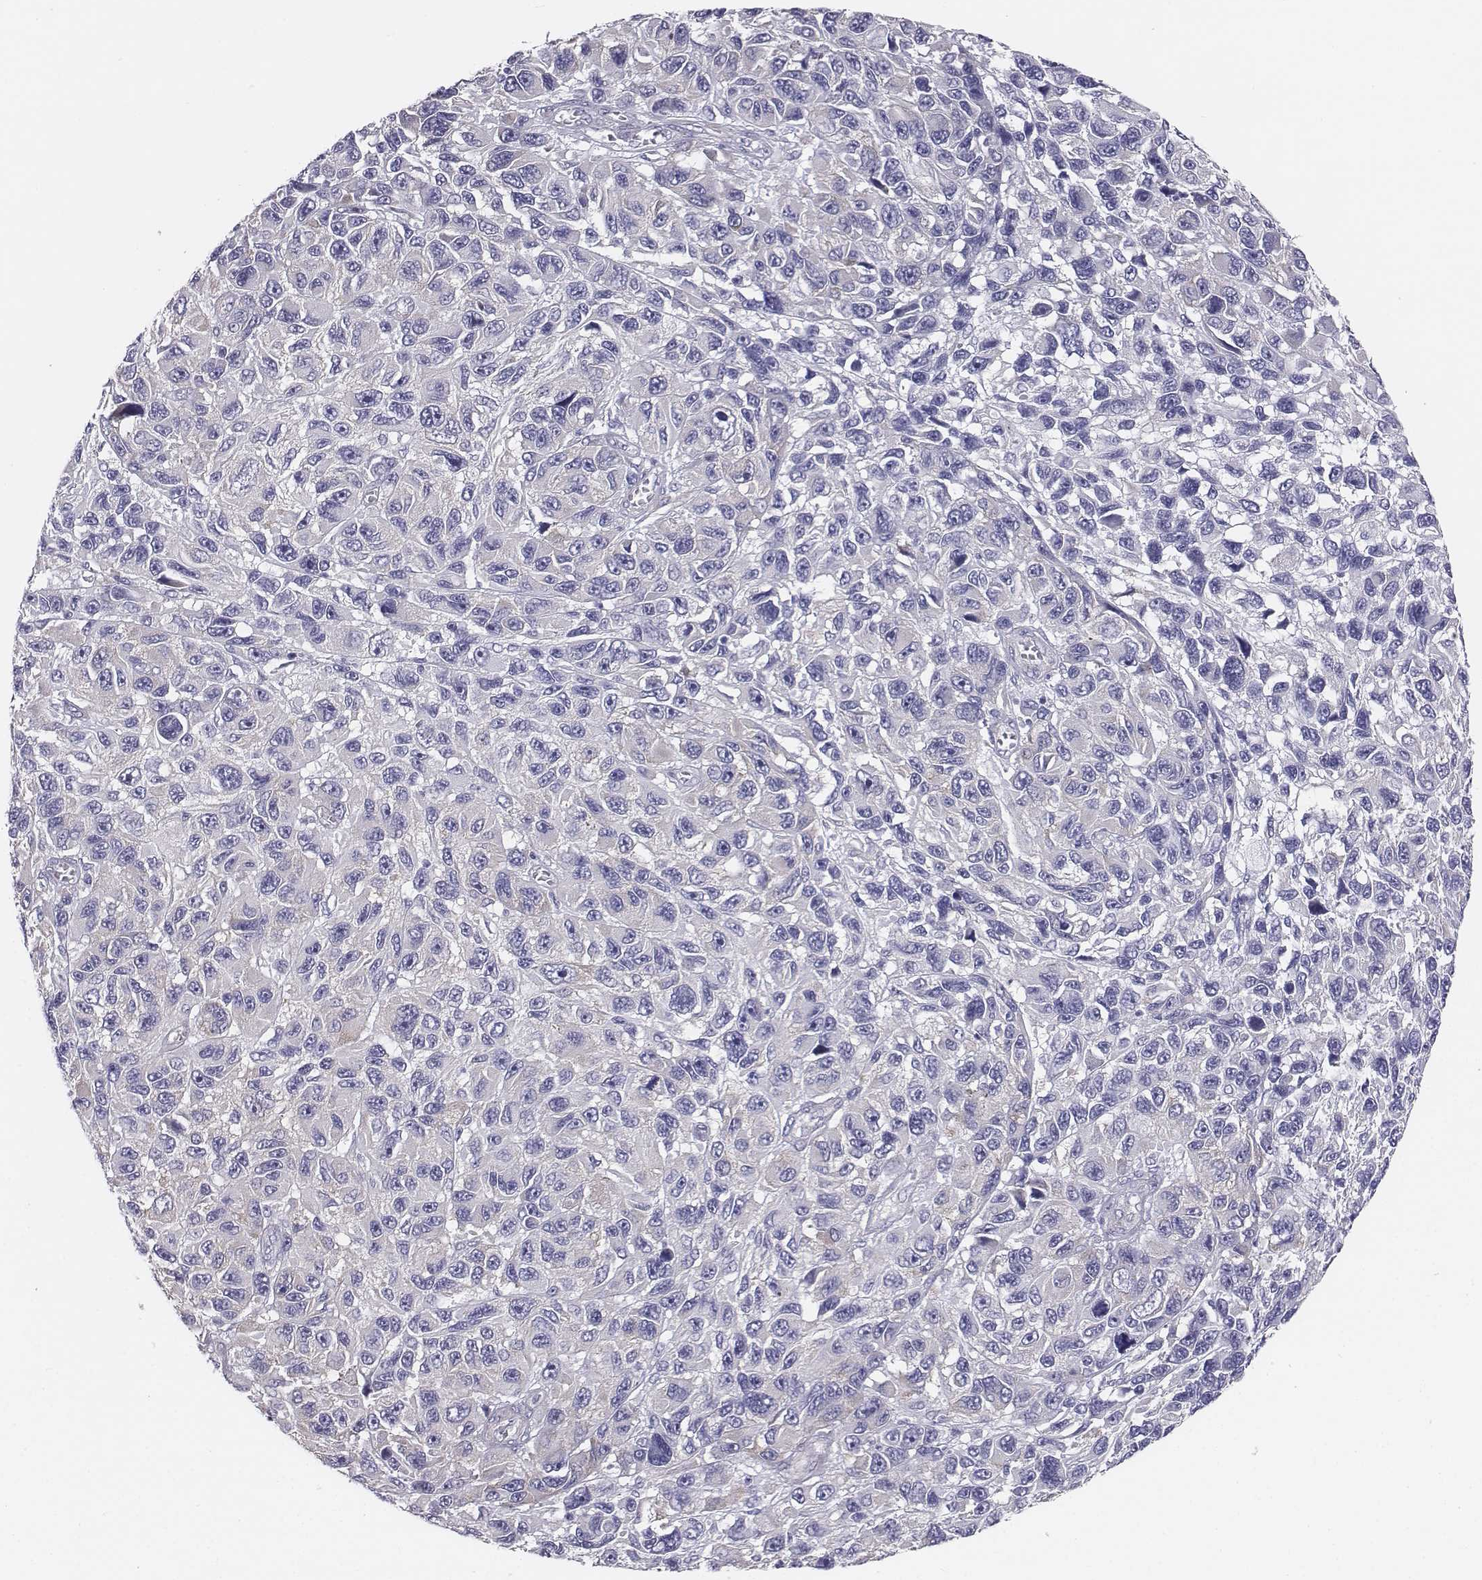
{"staining": {"intensity": "negative", "quantity": "none", "location": "none"}, "tissue": "melanoma", "cell_type": "Tumor cells", "image_type": "cancer", "snomed": [{"axis": "morphology", "description": "Malignant melanoma, NOS"}, {"axis": "topography", "description": "Skin"}], "caption": "This is a photomicrograph of IHC staining of melanoma, which shows no staining in tumor cells.", "gene": "CHST14", "patient": {"sex": "male", "age": 53}}